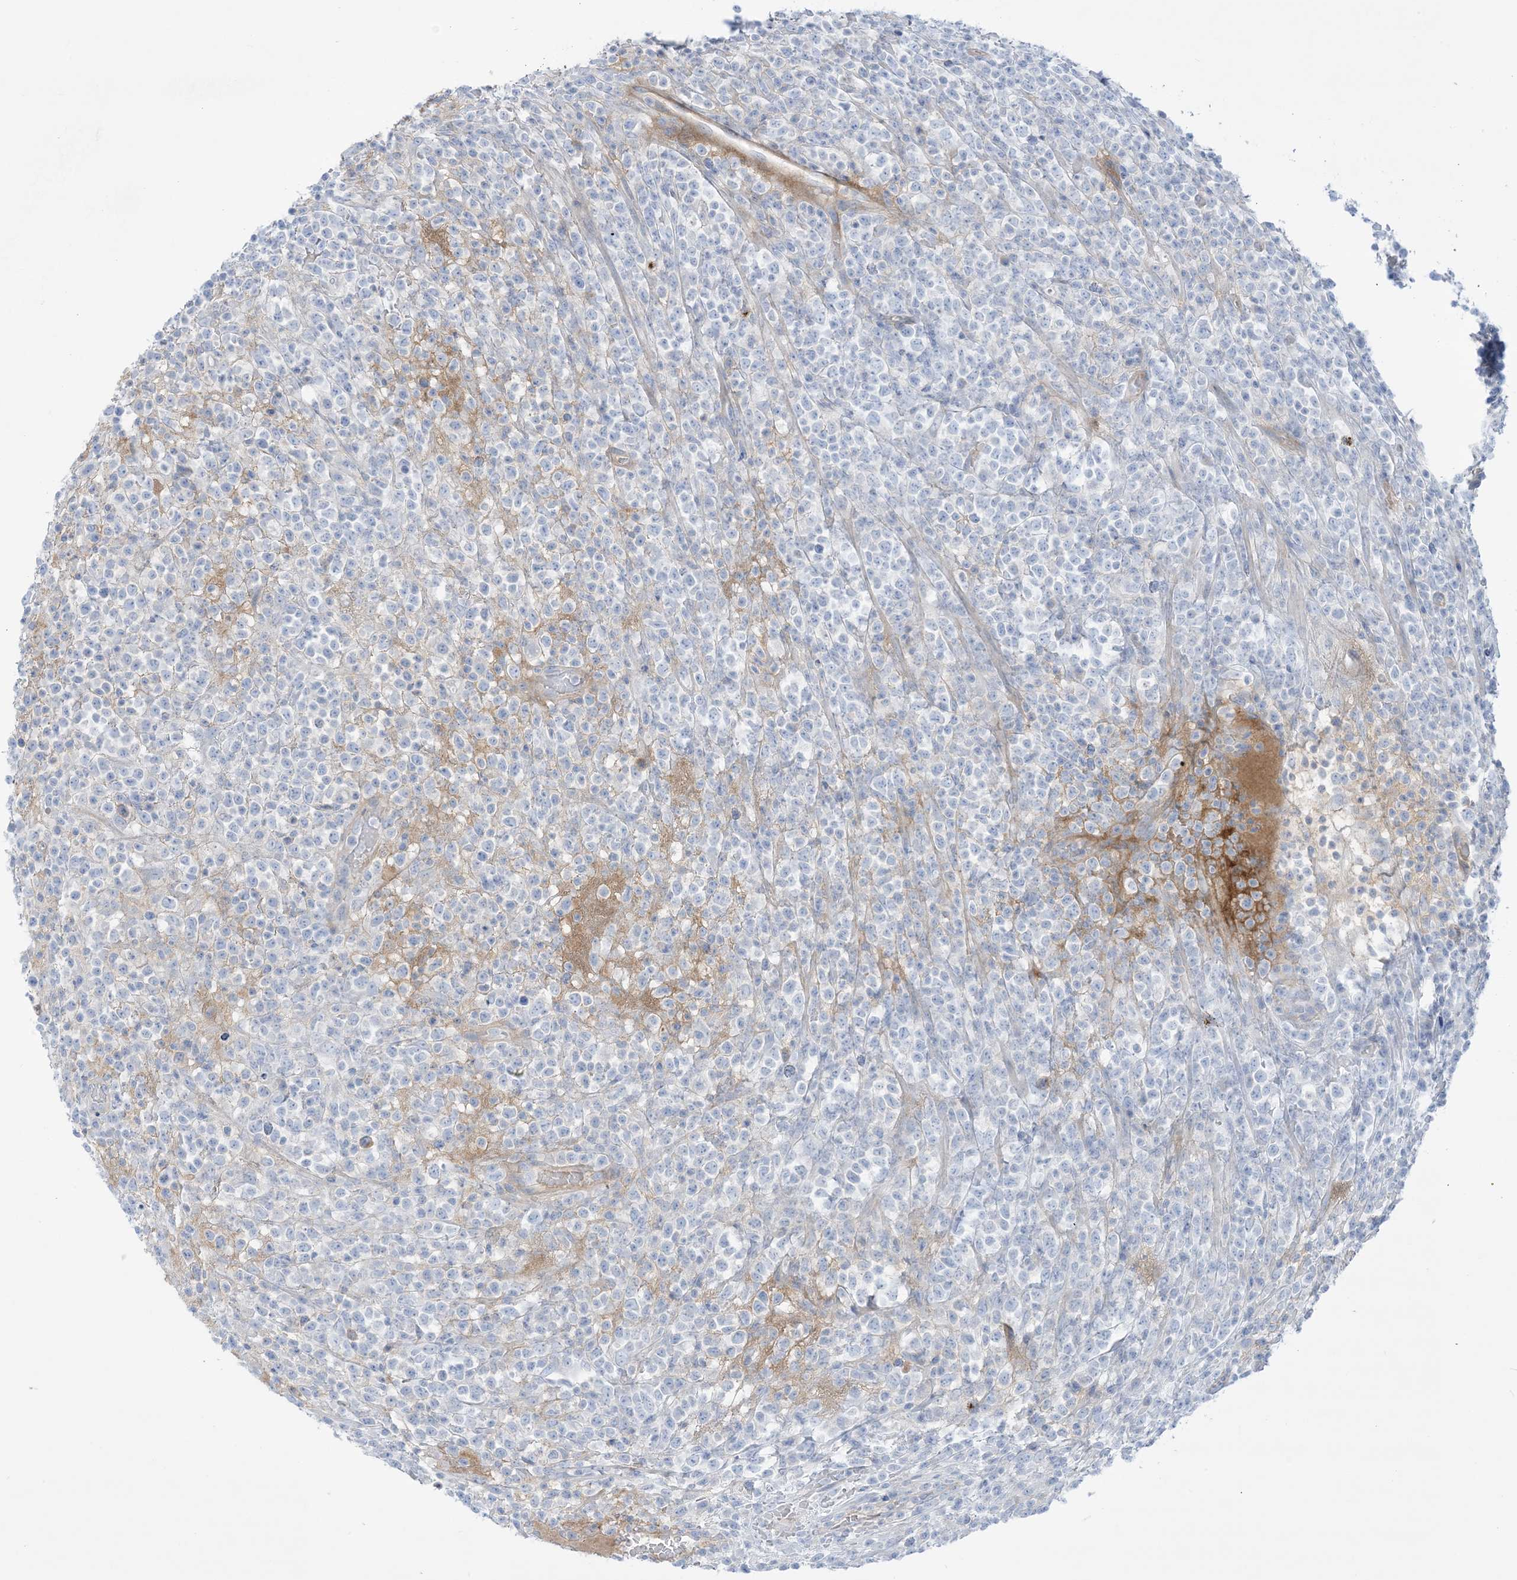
{"staining": {"intensity": "negative", "quantity": "none", "location": "none"}, "tissue": "lymphoma", "cell_type": "Tumor cells", "image_type": "cancer", "snomed": [{"axis": "morphology", "description": "Malignant lymphoma, non-Hodgkin's type, High grade"}, {"axis": "topography", "description": "Colon"}], "caption": "Immunohistochemistry (IHC) image of human lymphoma stained for a protein (brown), which demonstrates no expression in tumor cells. (DAB immunohistochemistry (IHC), high magnification).", "gene": "ATP11C", "patient": {"sex": "female", "age": 53}}